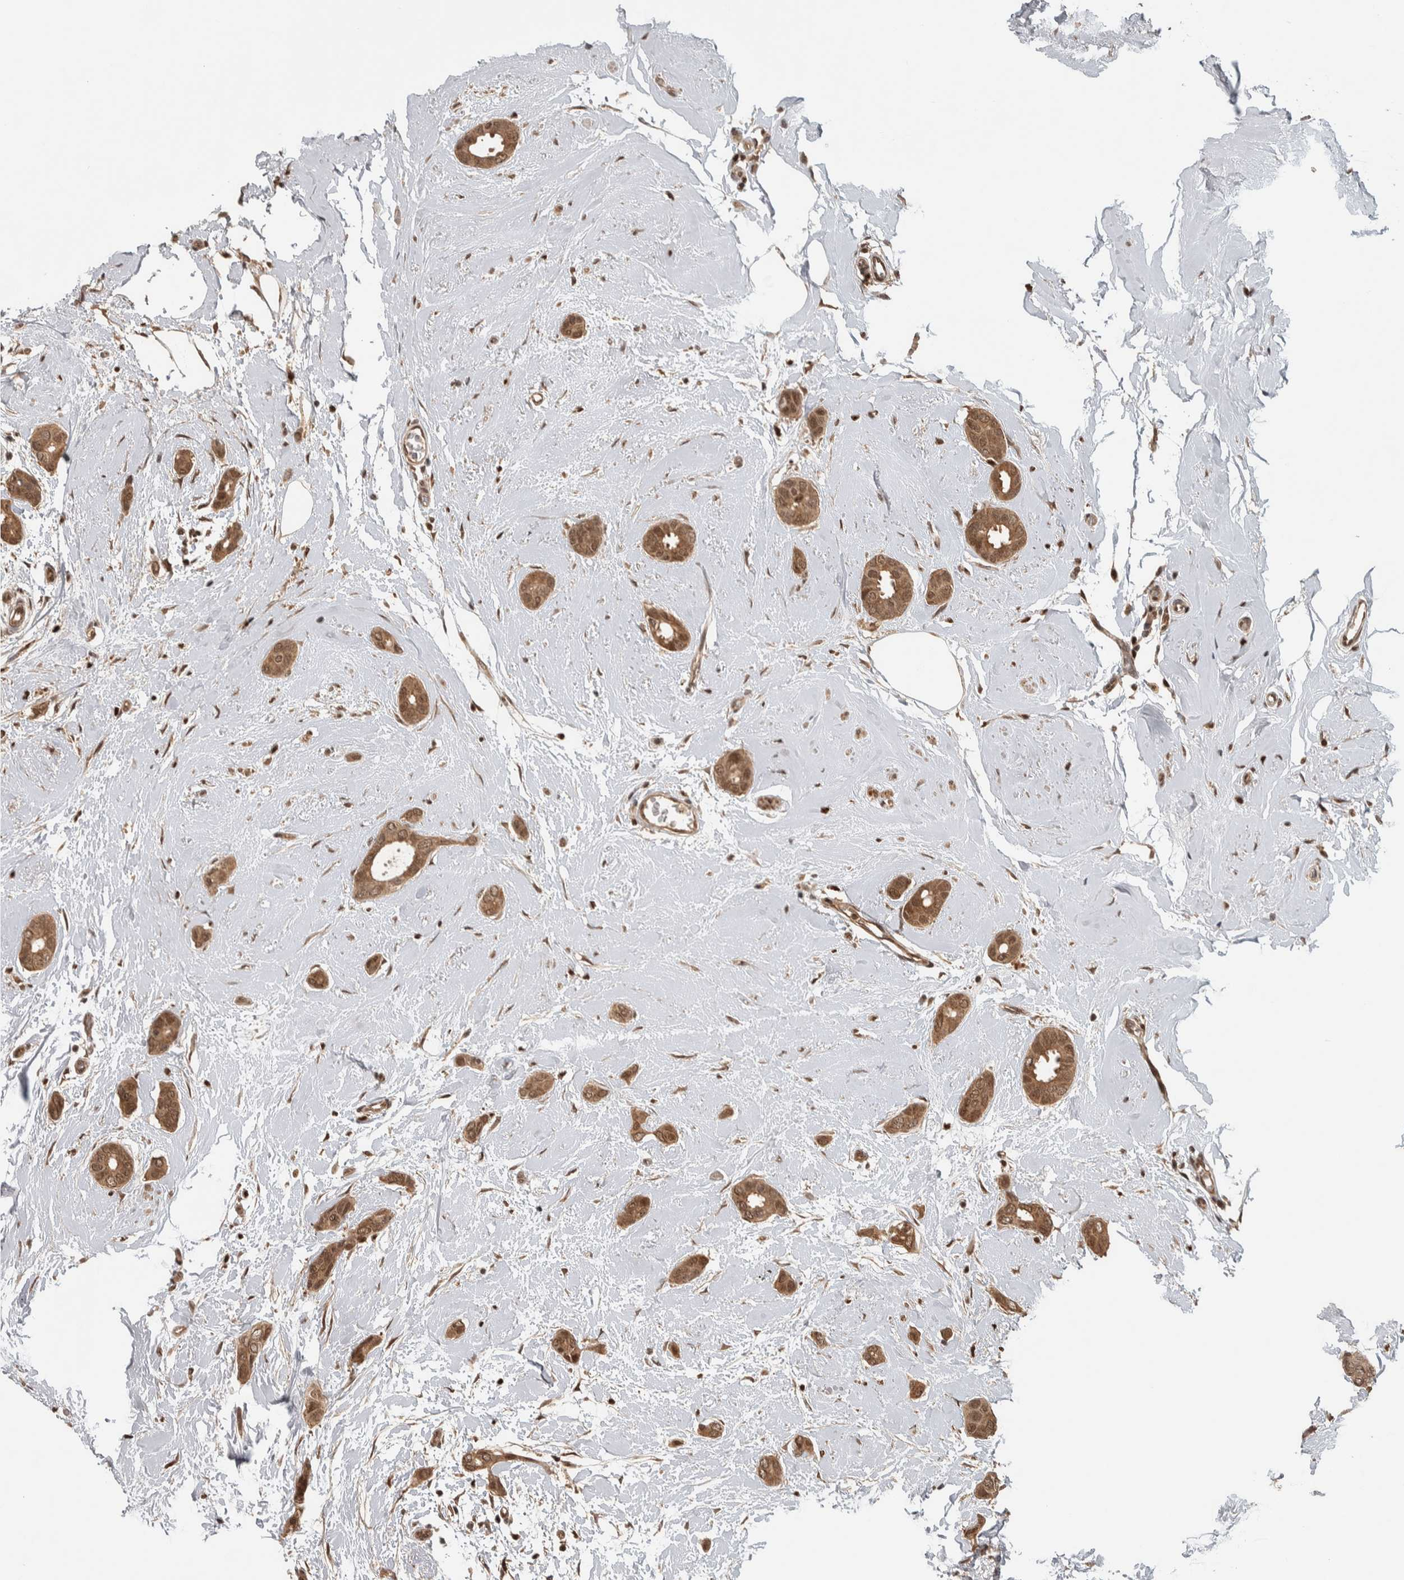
{"staining": {"intensity": "moderate", "quantity": ">75%", "location": "cytoplasmic/membranous,nuclear"}, "tissue": "breast cancer", "cell_type": "Tumor cells", "image_type": "cancer", "snomed": [{"axis": "morphology", "description": "Duct carcinoma"}, {"axis": "topography", "description": "Breast"}], "caption": "Brown immunohistochemical staining in human breast cancer exhibits moderate cytoplasmic/membranous and nuclear positivity in approximately >75% of tumor cells.", "gene": "RPS6KA4", "patient": {"sex": "female", "age": 55}}